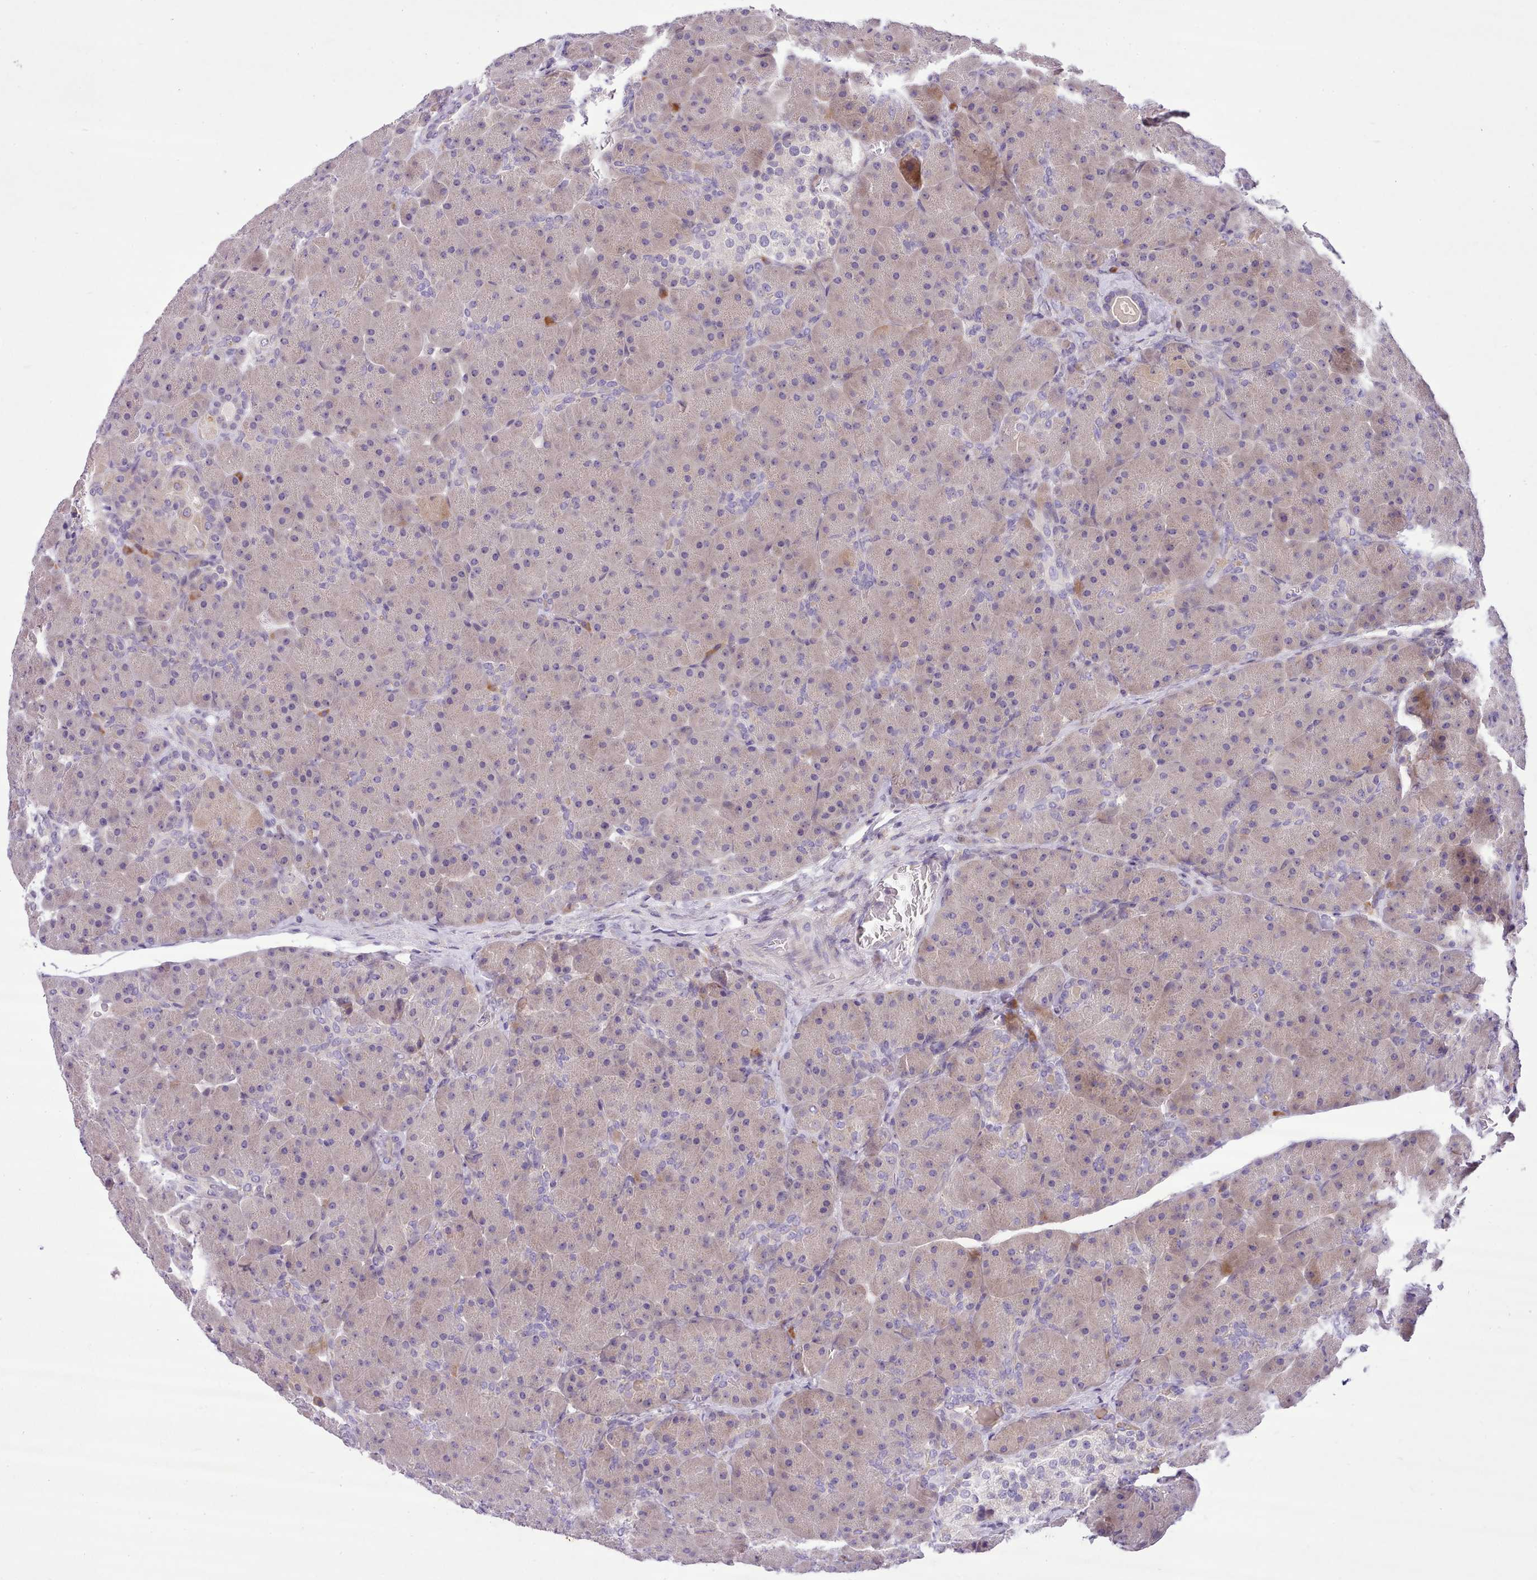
{"staining": {"intensity": "weak", "quantity": "<25%", "location": "cytoplasmic/membranous"}, "tissue": "pancreas", "cell_type": "Exocrine glandular cells", "image_type": "normal", "snomed": [{"axis": "morphology", "description": "Normal tissue, NOS"}, {"axis": "topography", "description": "Pancreas"}], "caption": "IHC histopathology image of normal human pancreas stained for a protein (brown), which demonstrates no staining in exocrine glandular cells.", "gene": "FAM83E", "patient": {"sex": "male", "age": 66}}